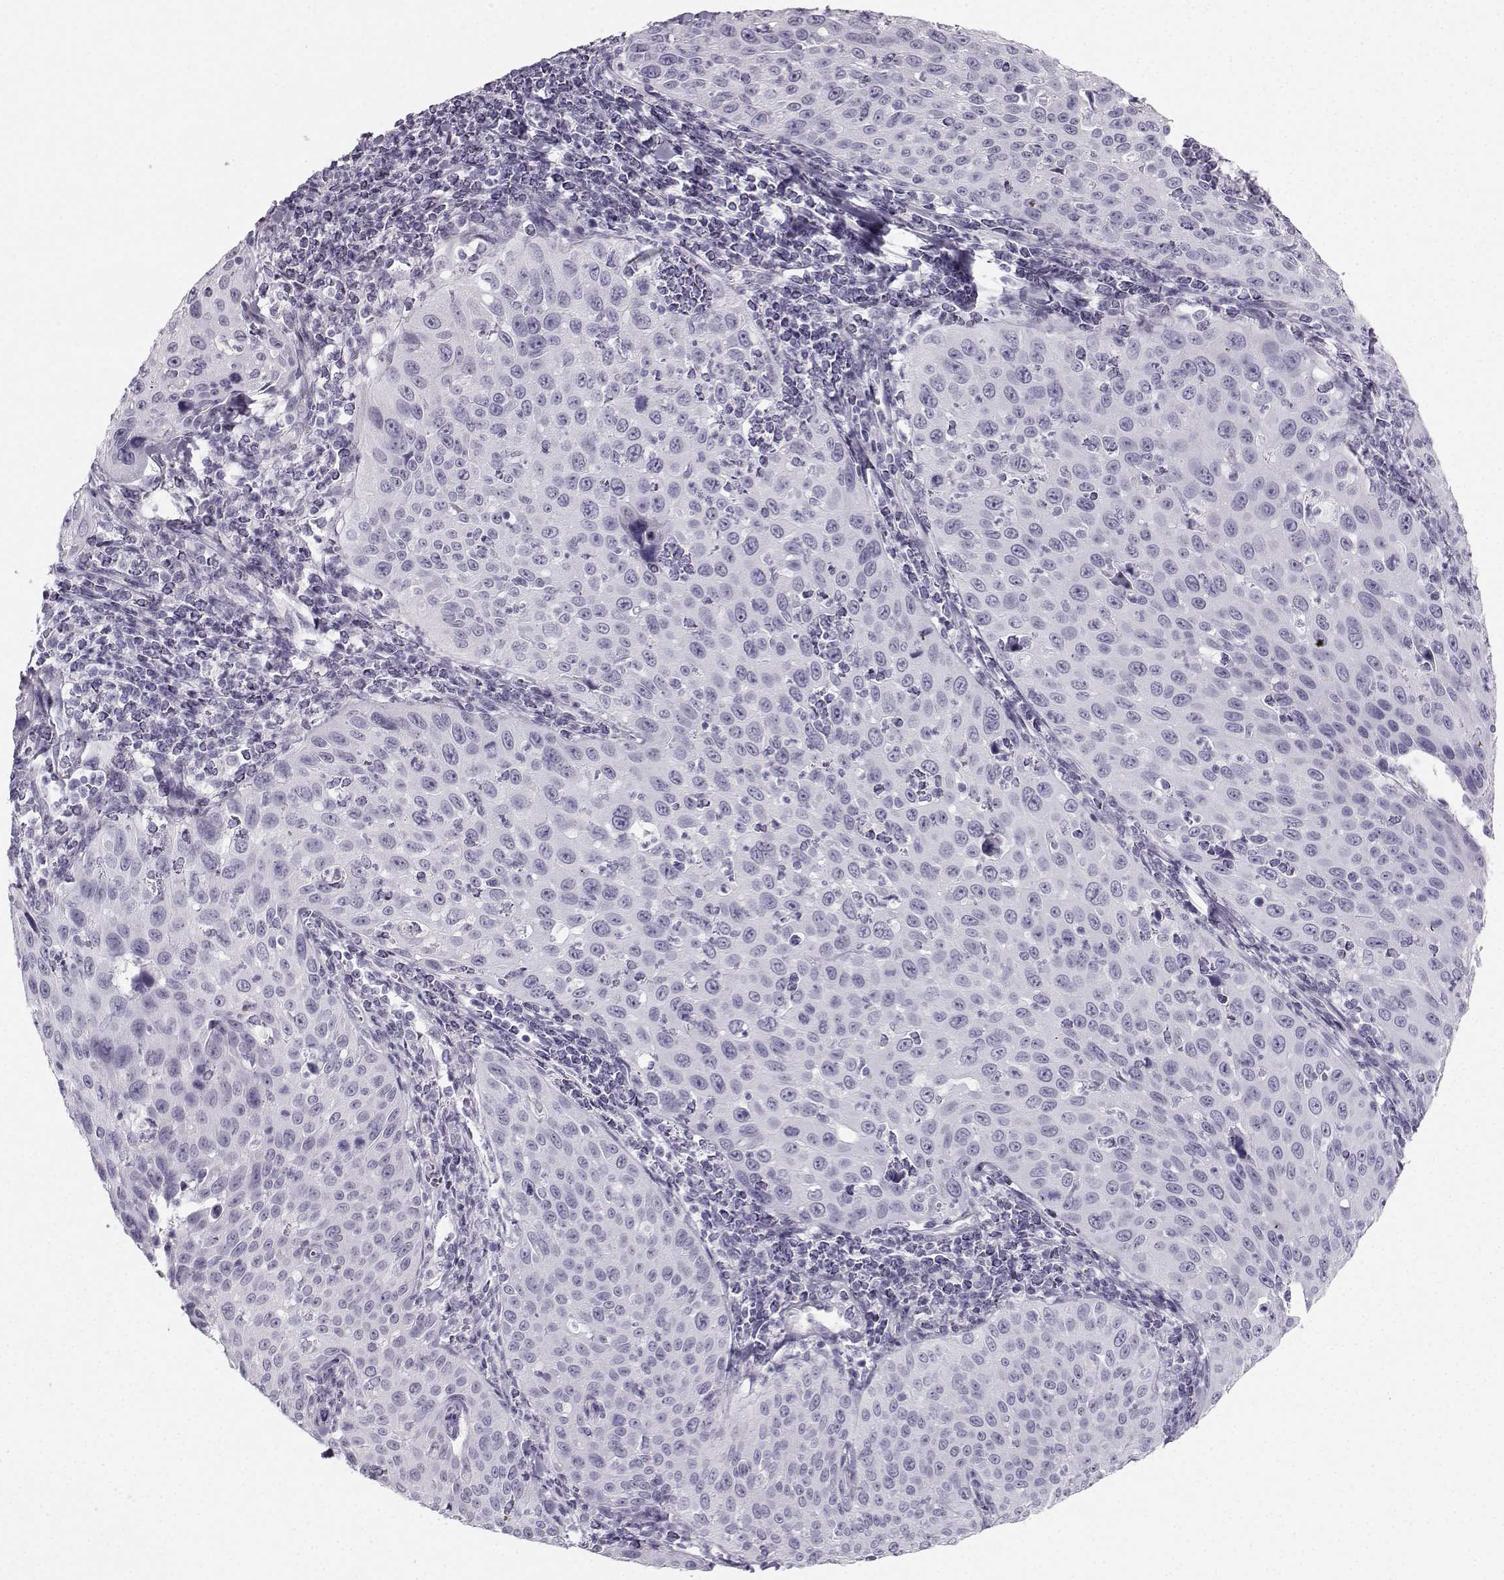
{"staining": {"intensity": "negative", "quantity": "none", "location": "none"}, "tissue": "cervical cancer", "cell_type": "Tumor cells", "image_type": "cancer", "snomed": [{"axis": "morphology", "description": "Squamous cell carcinoma, NOS"}, {"axis": "topography", "description": "Cervix"}], "caption": "An immunohistochemistry histopathology image of cervical squamous cell carcinoma is shown. There is no staining in tumor cells of cervical squamous cell carcinoma.", "gene": "CASR", "patient": {"sex": "female", "age": 26}}